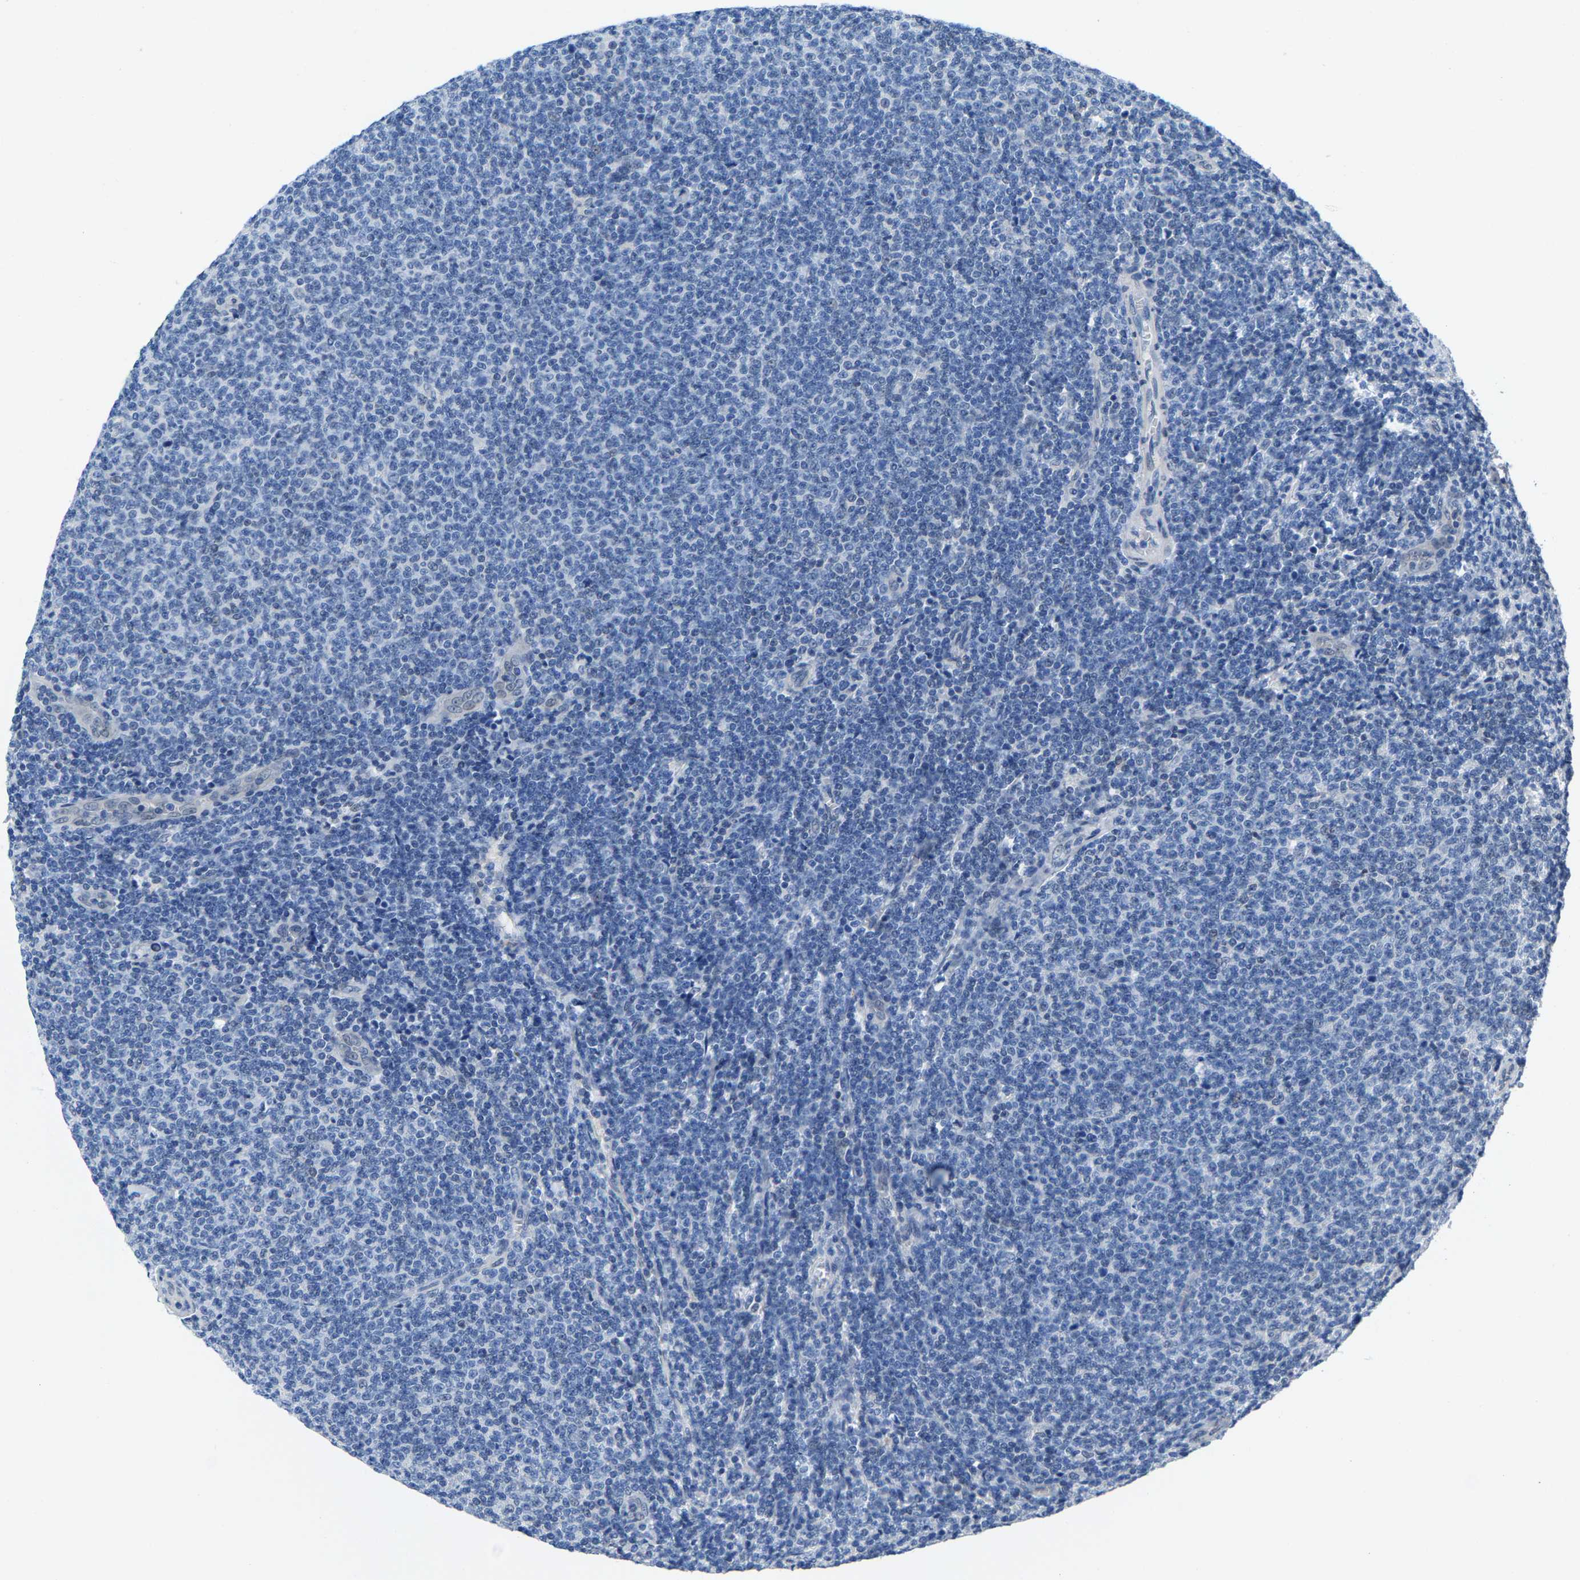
{"staining": {"intensity": "negative", "quantity": "none", "location": "none"}, "tissue": "lymphoma", "cell_type": "Tumor cells", "image_type": "cancer", "snomed": [{"axis": "morphology", "description": "Malignant lymphoma, non-Hodgkin's type, Low grade"}, {"axis": "topography", "description": "Lymph node"}], "caption": "Immunohistochemistry (IHC) histopathology image of neoplastic tissue: human lymphoma stained with DAB shows no significant protein expression in tumor cells.", "gene": "SSH3", "patient": {"sex": "male", "age": 66}}